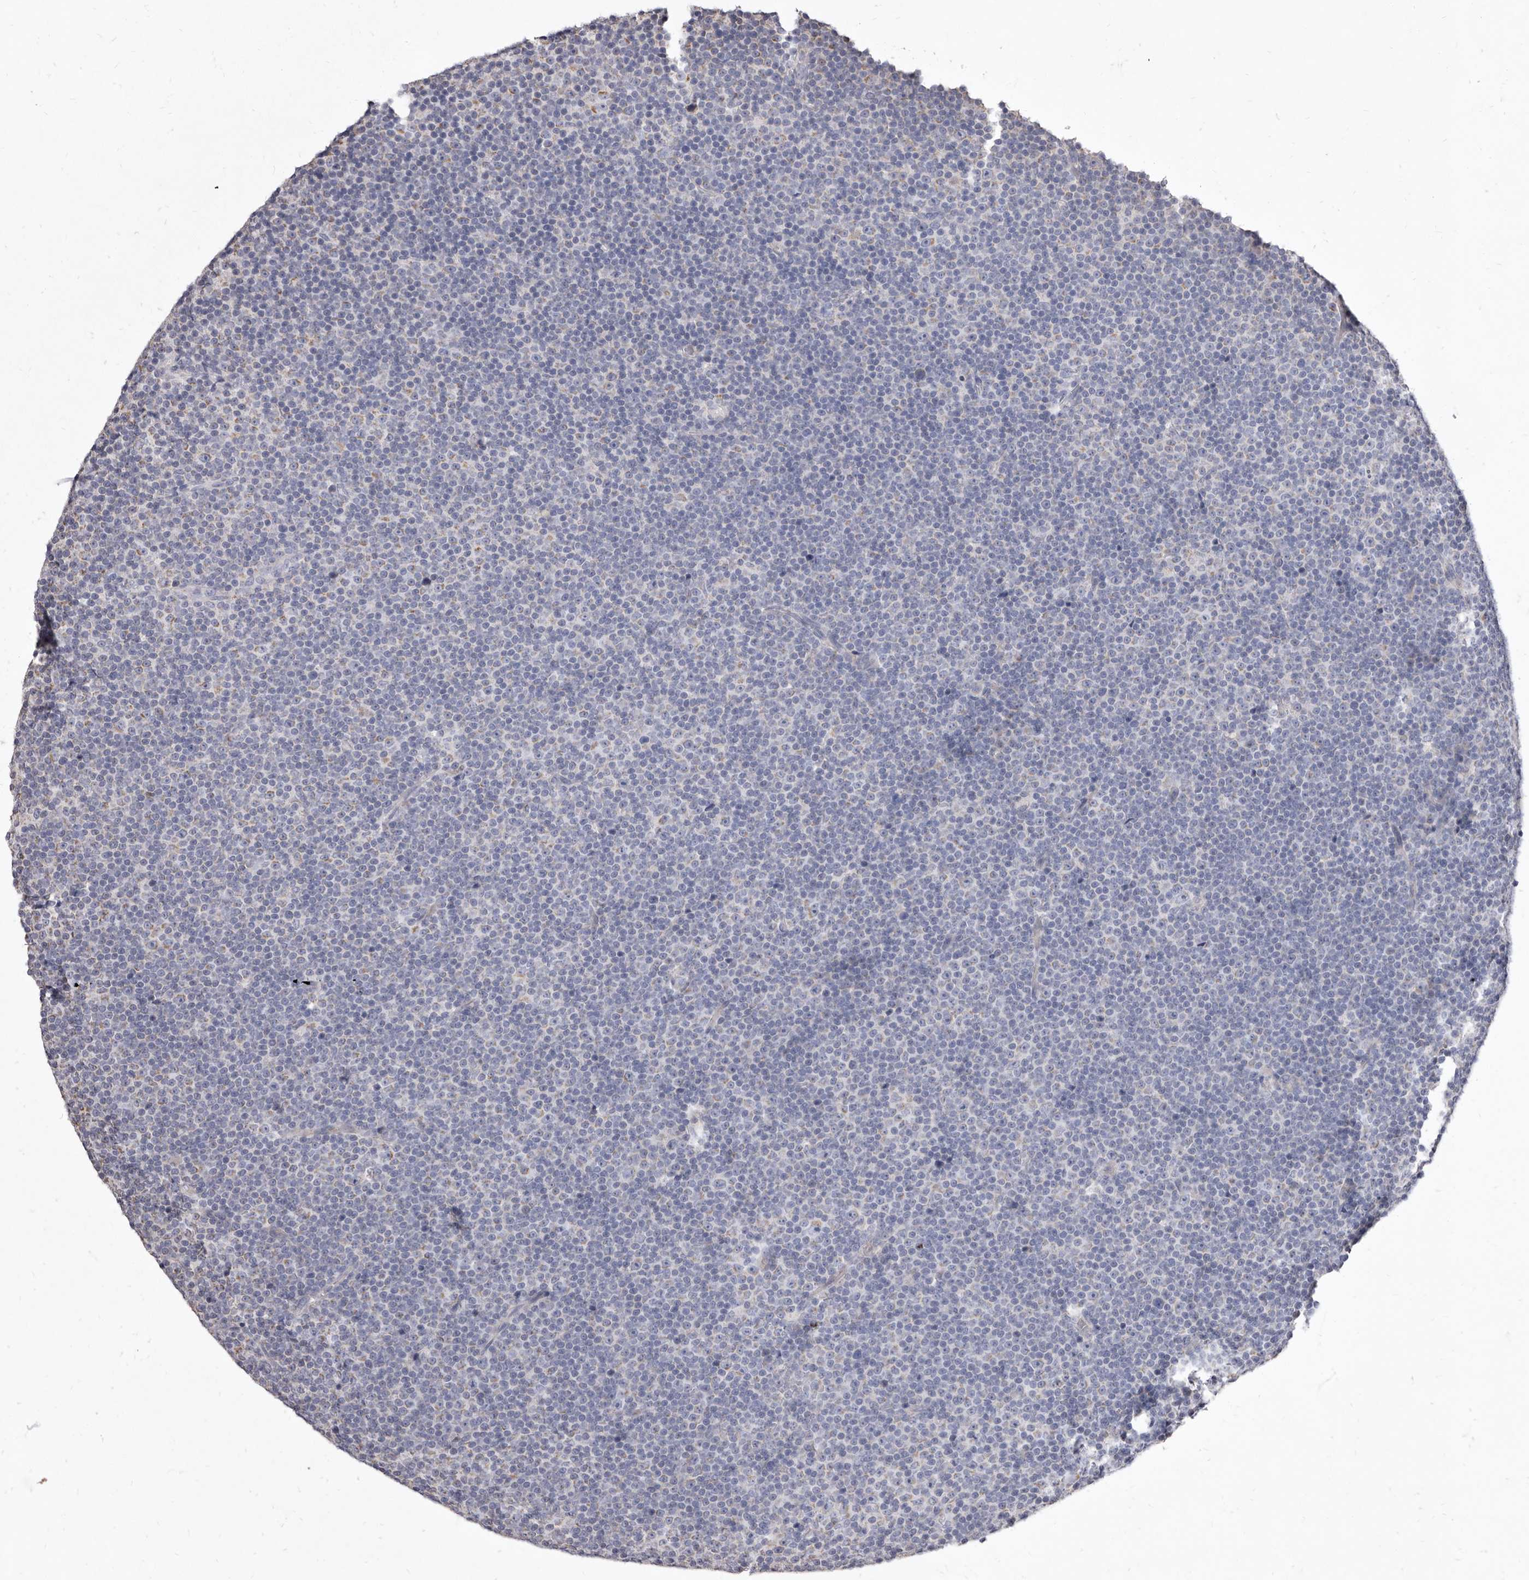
{"staining": {"intensity": "negative", "quantity": "none", "location": "none"}, "tissue": "lymphoma", "cell_type": "Tumor cells", "image_type": "cancer", "snomed": [{"axis": "morphology", "description": "Malignant lymphoma, non-Hodgkin's type, Low grade"}, {"axis": "topography", "description": "Lymph node"}], "caption": "Immunohistochemistry (IHC) image of neoplastic tissue: low-grade malignant lymphoma, non-Hodgkin's type stained with DAB reveals no significant protein expression in tumor cells.", "gene": "CYP2E1", "patient": {"sex": "female", "age": 67}}